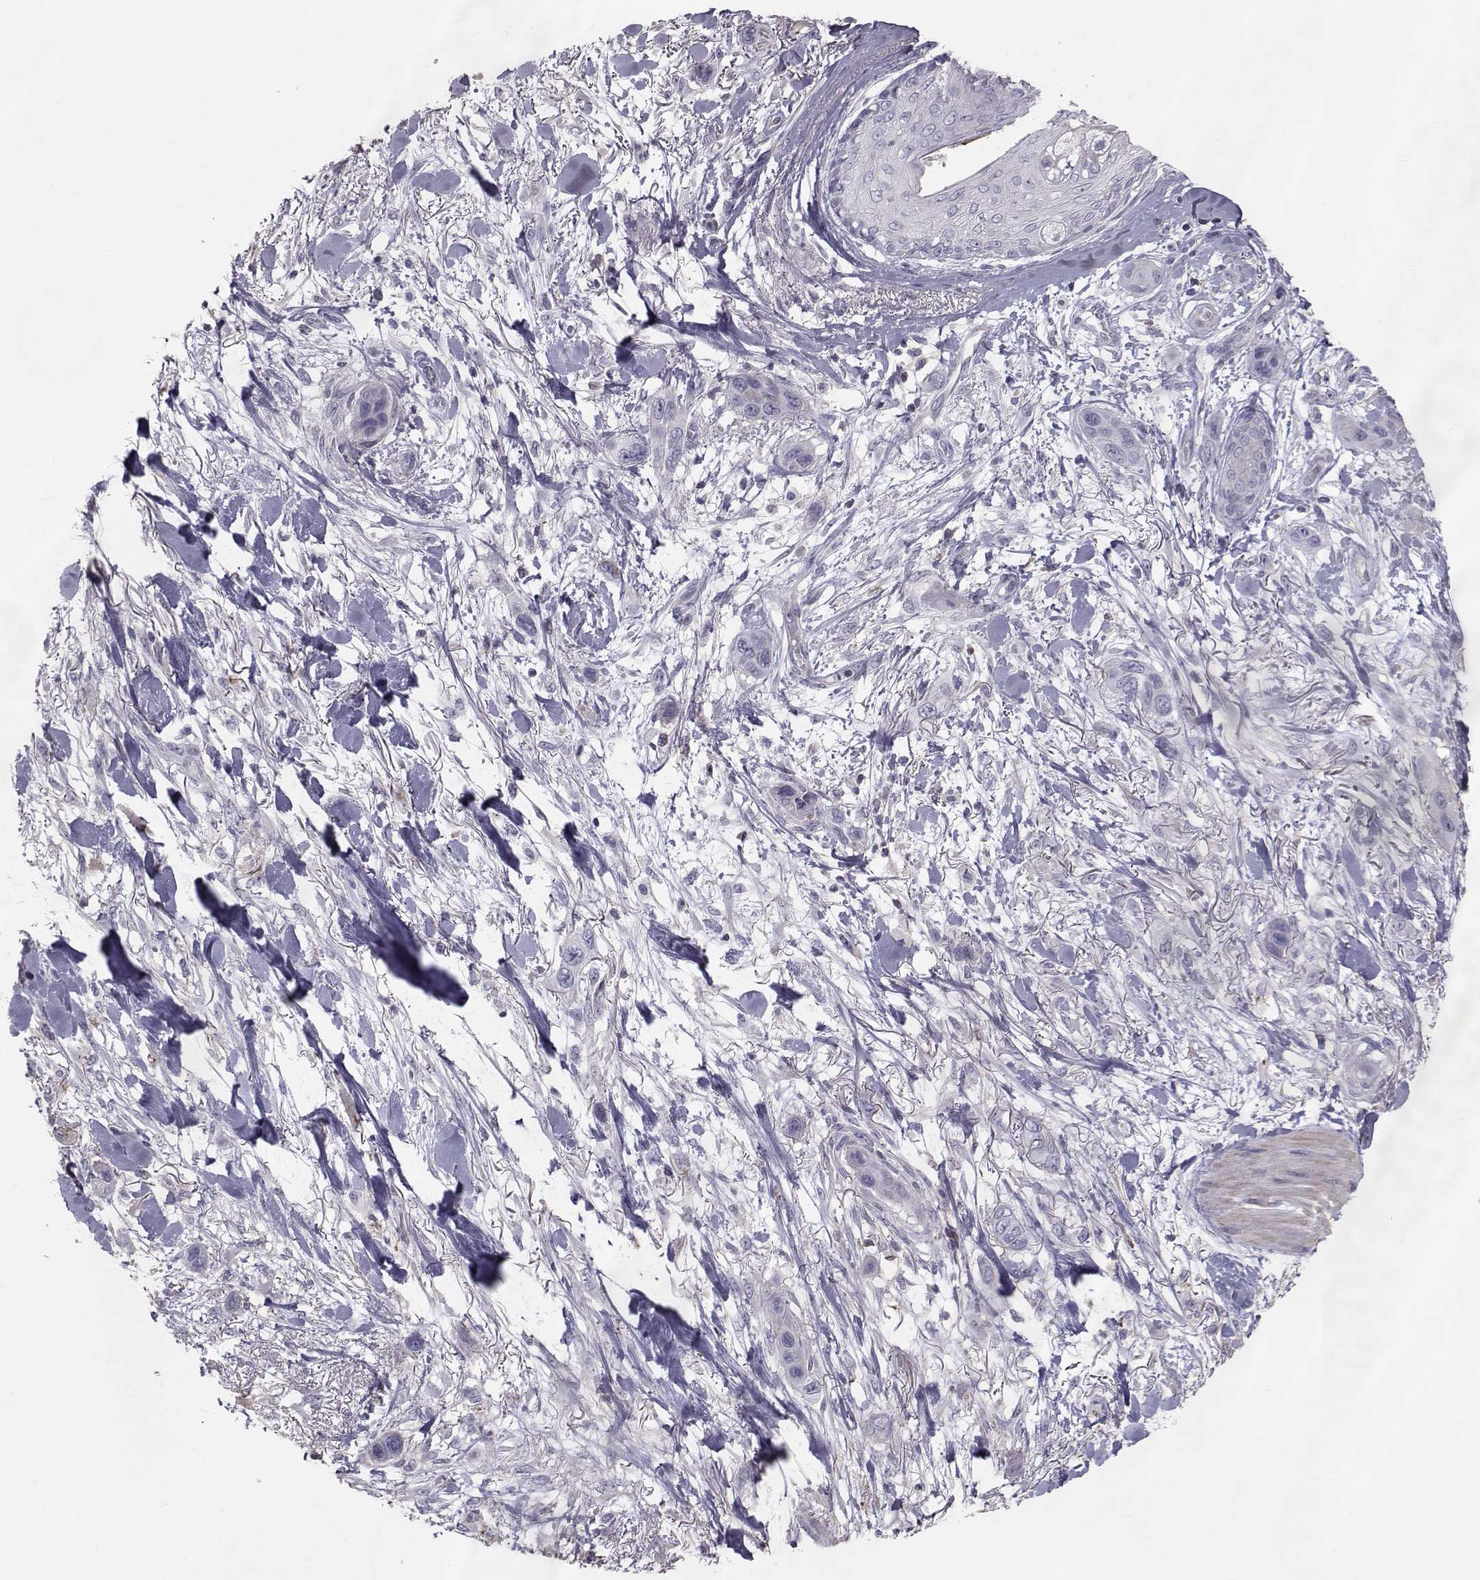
{"staining": {"intensity": "negative", "quantity": "none", "location": "none"}, "tissue": "skin cancer", "cell_type": "Tumor cells", "image_type": "cancer", "snomed": [{"axis": "morphology", "description": "Squamous cell carcinoma, NOS"}, {"axis": "topography", "description": "Skin"}], "caption": "Image shows no protein positivity in tumor cells of skin cancer (squamous cell carcinoma) tissue.", "gene": "GARIN3", "patient": {"sex": "male", "age": 79}}